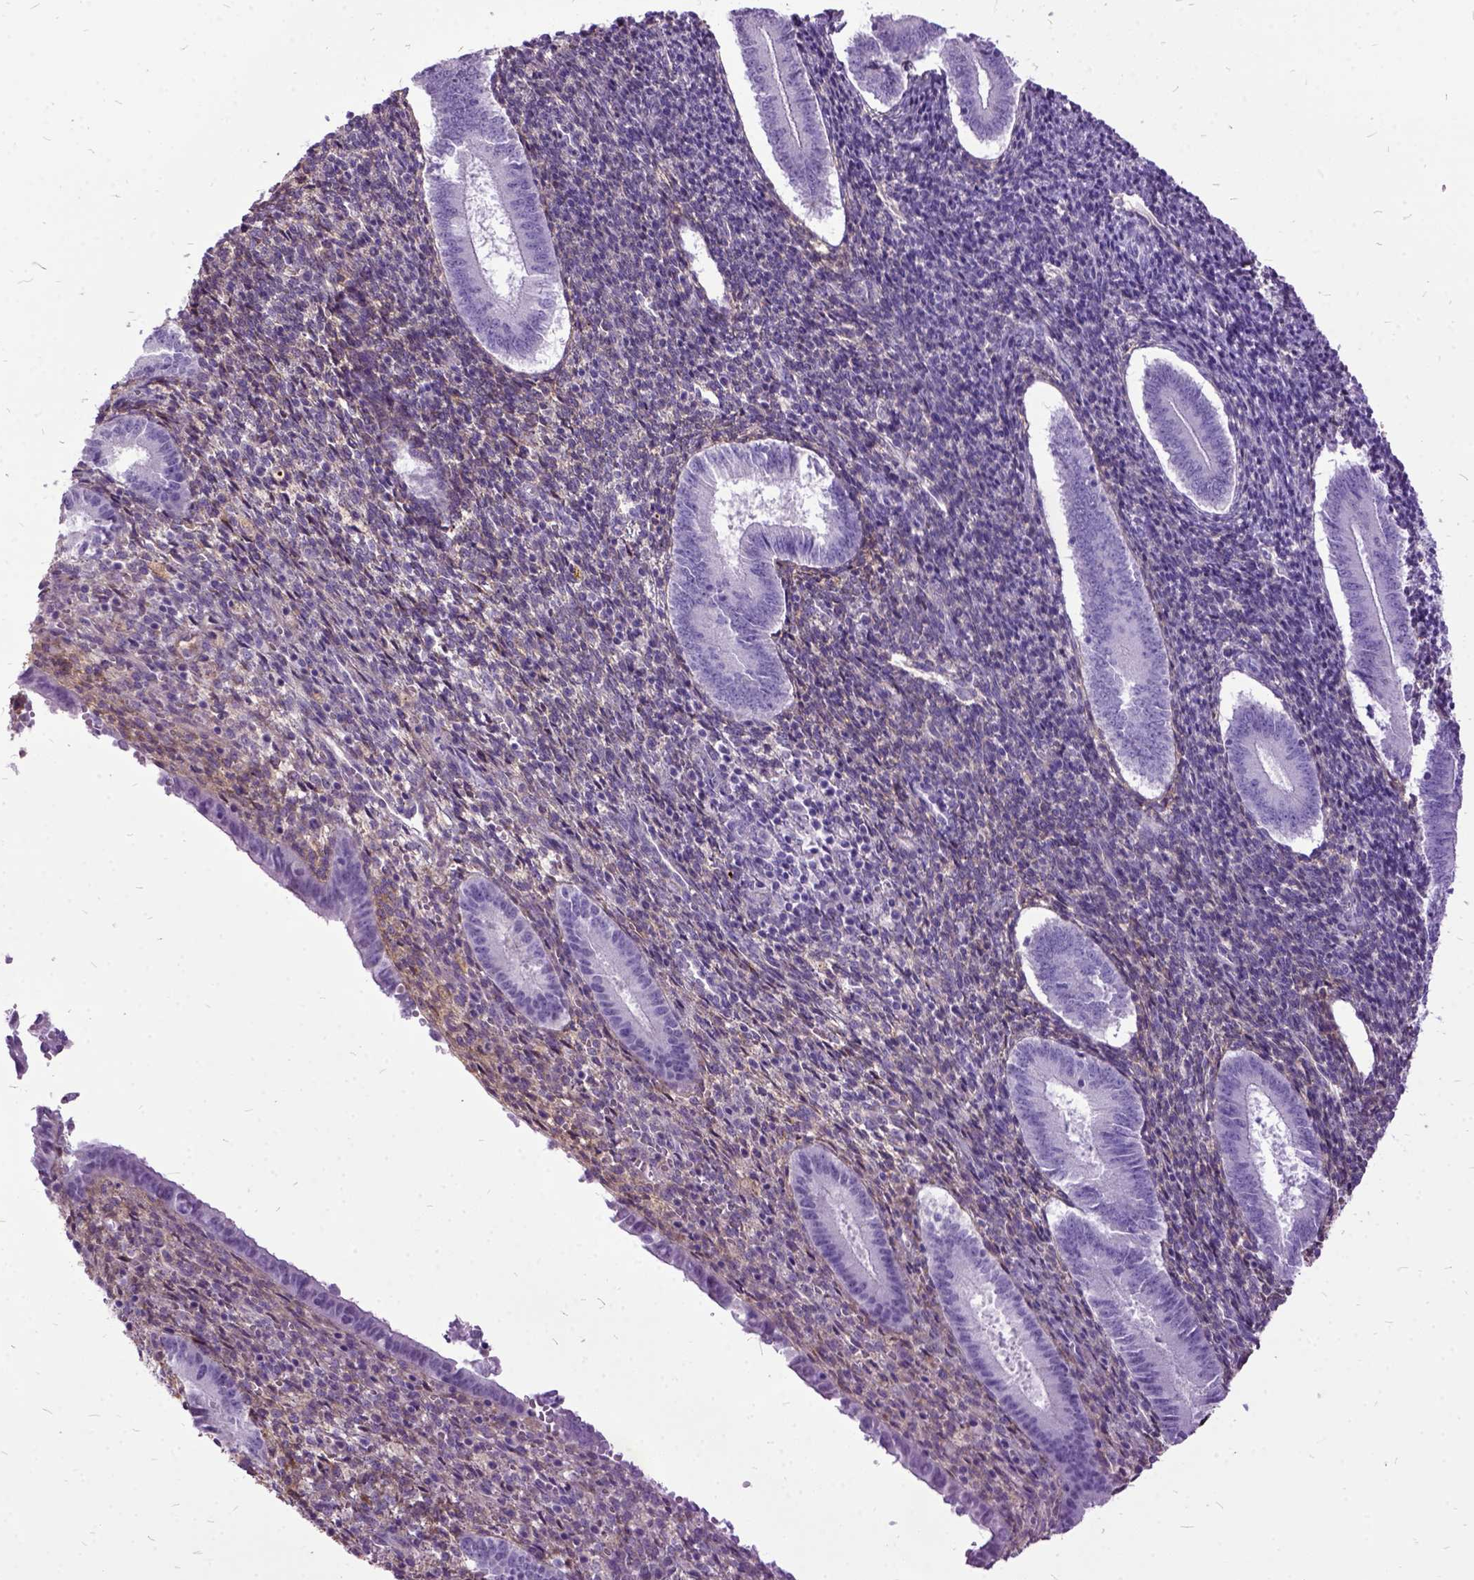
{"staining": {"intensity": "negative", "quantity": "none", "location": "none"}, "tissue": "endometrium", "cell_type": "Cells in endometrial stroma", "image_type": "normal", "snomed": [{"axis": "morphology", "description": "Normal tissue, NOS"}, {"axis": "topography", "description": "Endometrium"}], "caption": "Immunohistochemistry of normal endometrium shows no expression in cells in endometrial stroma.", "gene": "MME", "patient": {"sex": "female", "age": 25}}